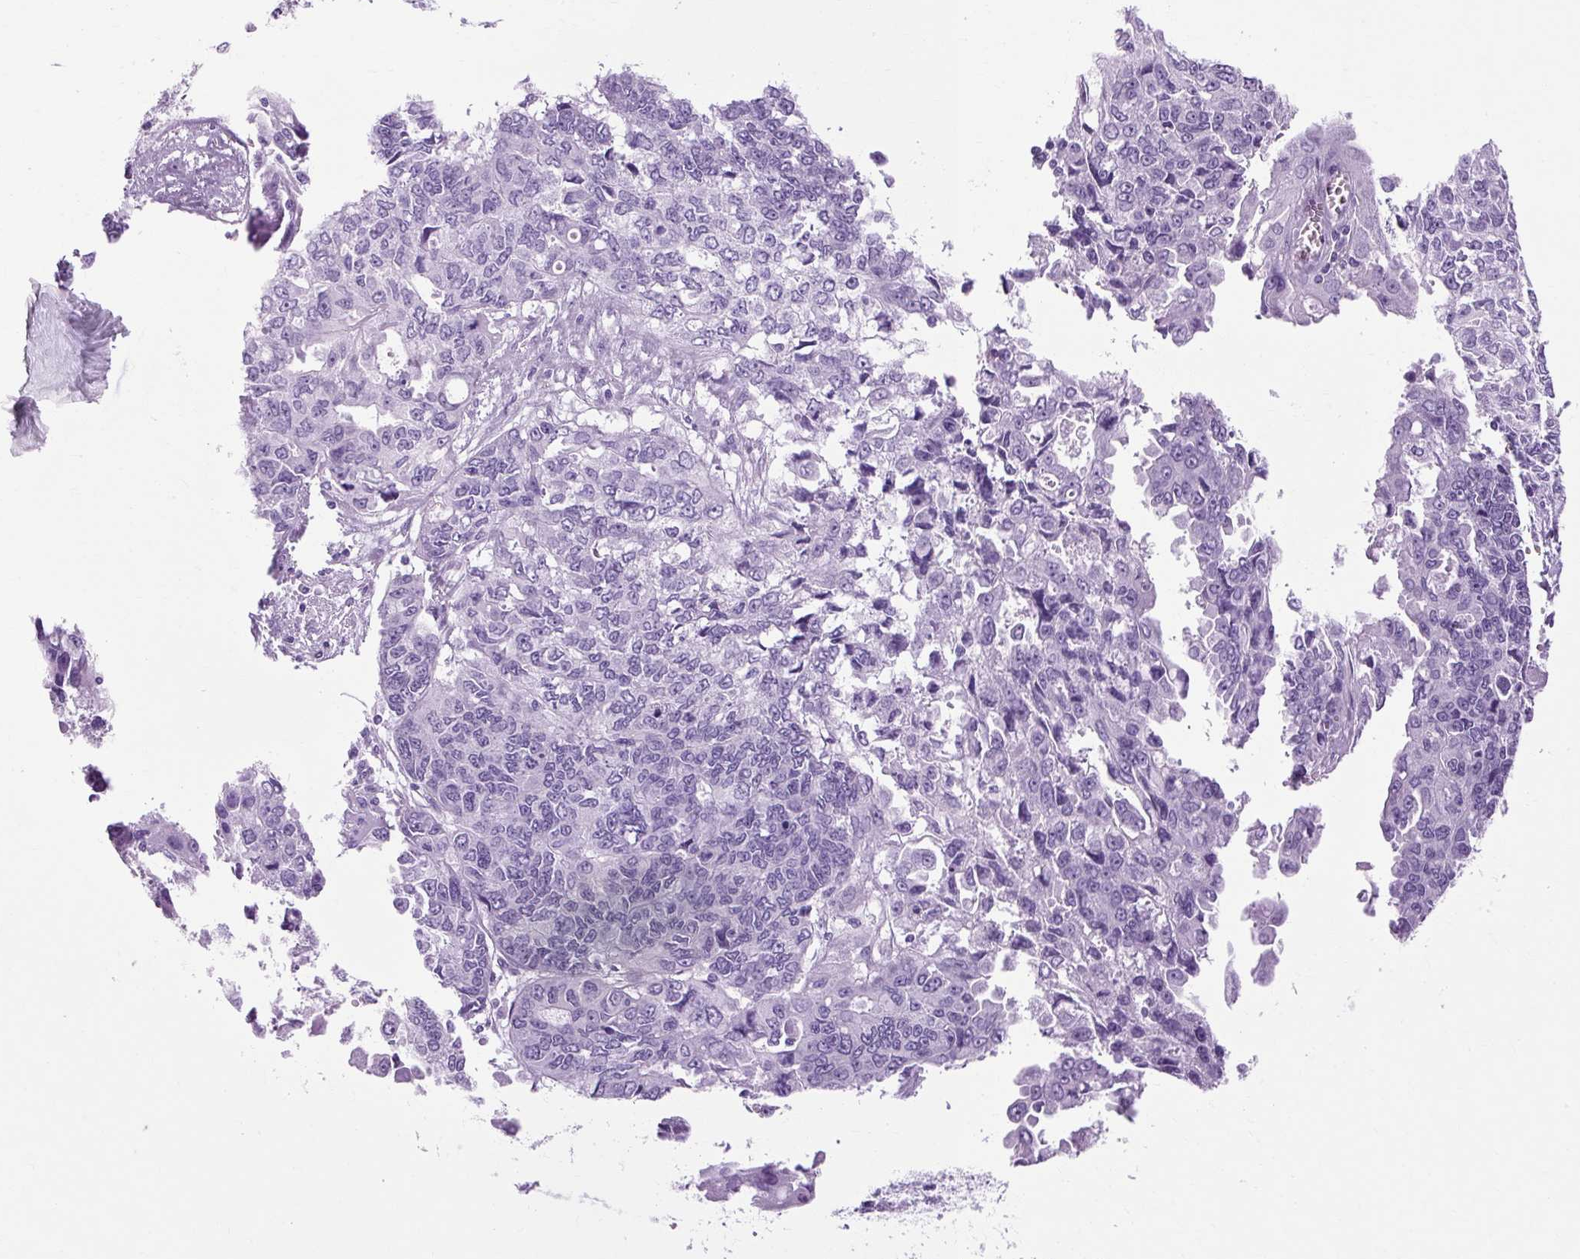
{"staining": {"intensity": "negative", "quantity": "none", "location": "none"}, "tissue": "endometrial cancer", "cell_type": "Tumor cells", "image_type": "cancer", "snomed": [{"axis": "morphology", "description": "Adenocarcinoma, NOS"}, {"axis": "topography", "description": "Uterus"}], "caption": "Endometrial cancer (adenocarcinoma) was stained to show a protein in brown. There is no significant positivity in tumor cells.", "gene": "B3GNT4", "patient": {"sex": "female", "age": 79}}